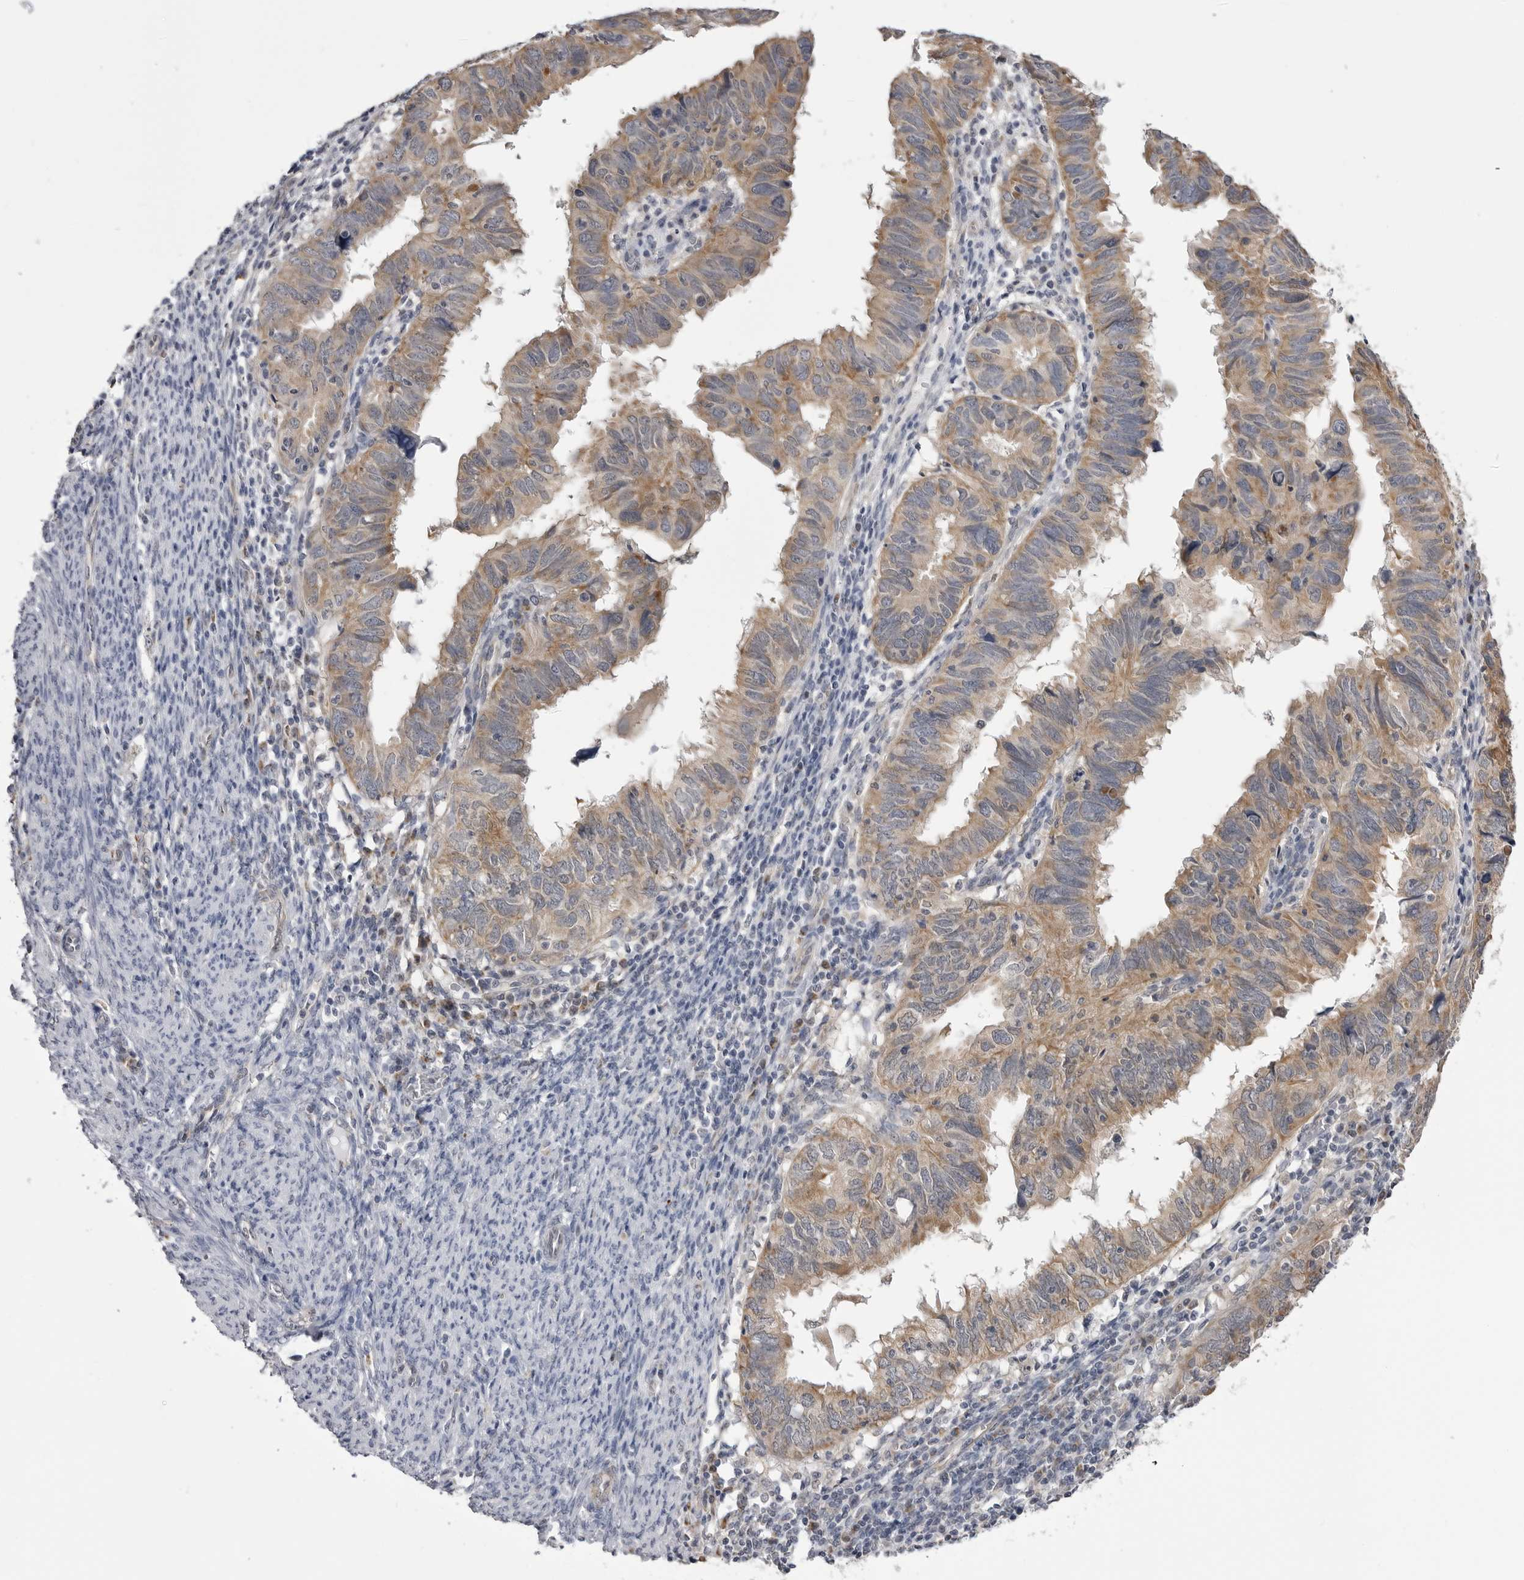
{"staining": {"intensity": "moderate", "quantity": ">75%", "location": "cytoplasmic/membranous"}, "tissue": "endometrial cancer", "cell_type": "Tumor cells", "image_type": "cancer", "snomed": [{"axis": "morphology", "description": "Adenocarcinoma, NOS"}, {"axis": "topography", "description": "Uterus"}], "caption": "High-magnification brightfield microscopy of endometrial cancer stained with DAB (3,3'-diaminobenzidine) (brown) and counterstained with hematoxylin (blue). tumor cells exhibit moderate cytoplasmic/membranous staining is appreciated in about>75% of cells.", "gene": "FH", "patient": {"sex": "female", "age": 77}}